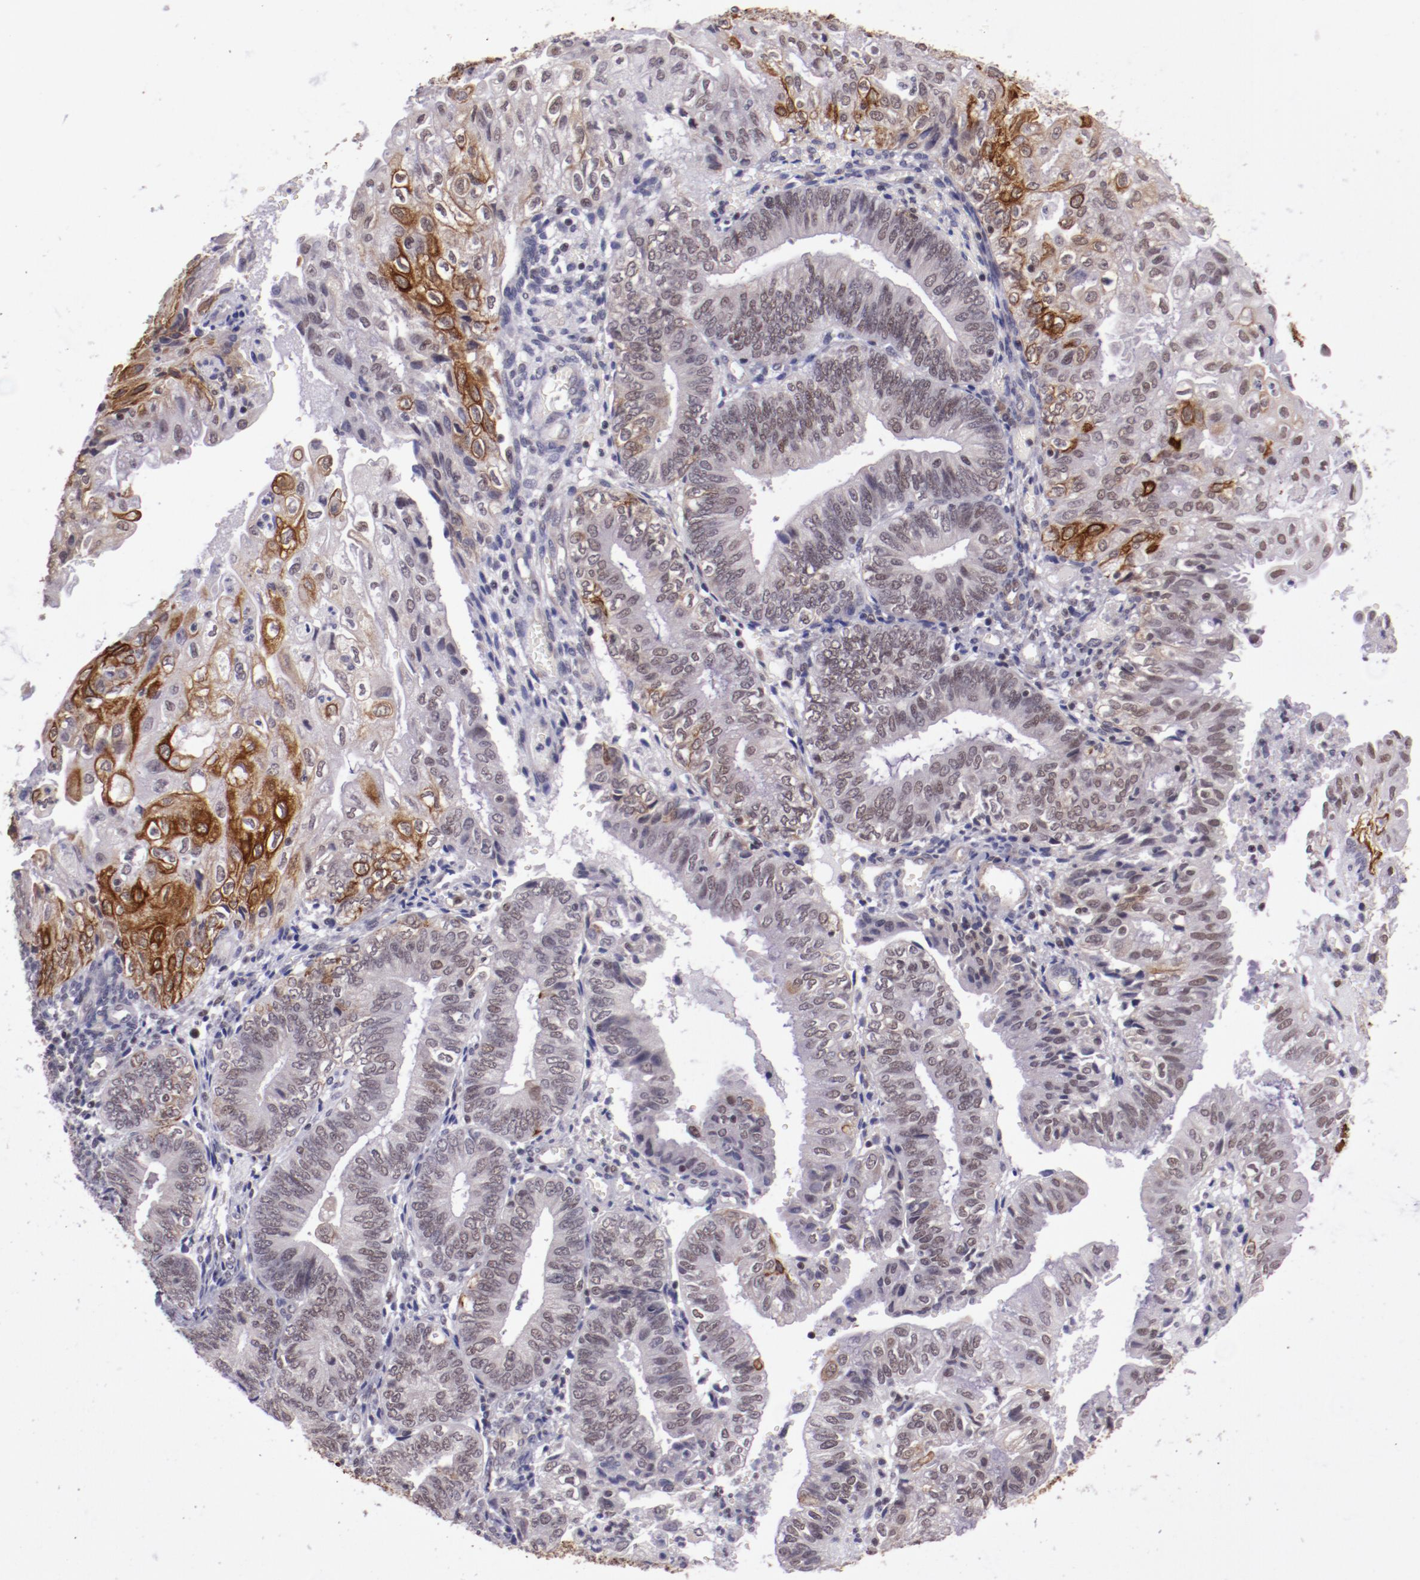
{"staining": {"intensity": "moderate", "quantity": "<25%", "location": "cytoplasmic/membranous"}, "tissue": "endometrial cancer", "cell_type": "Tumor cells", "image_type": "cancer", "snomed": [{"axis": "morphology", "description": "Adenocarcinoma, NOS"}, {"axis": "topography", "description": "Endometrium"}], "caption": "IHC micrograph of neoplastic tissue: endometrial cancer stained using immunohistochemistry demonstrates low levels of moderate protein expression localized specifically in the cytoplasmic/membranous of tumor cells, appearing as a cytoplasmic/membranous brown color.", "gene": "ELF1", "patient": {"sex": "female", "age": 55}}